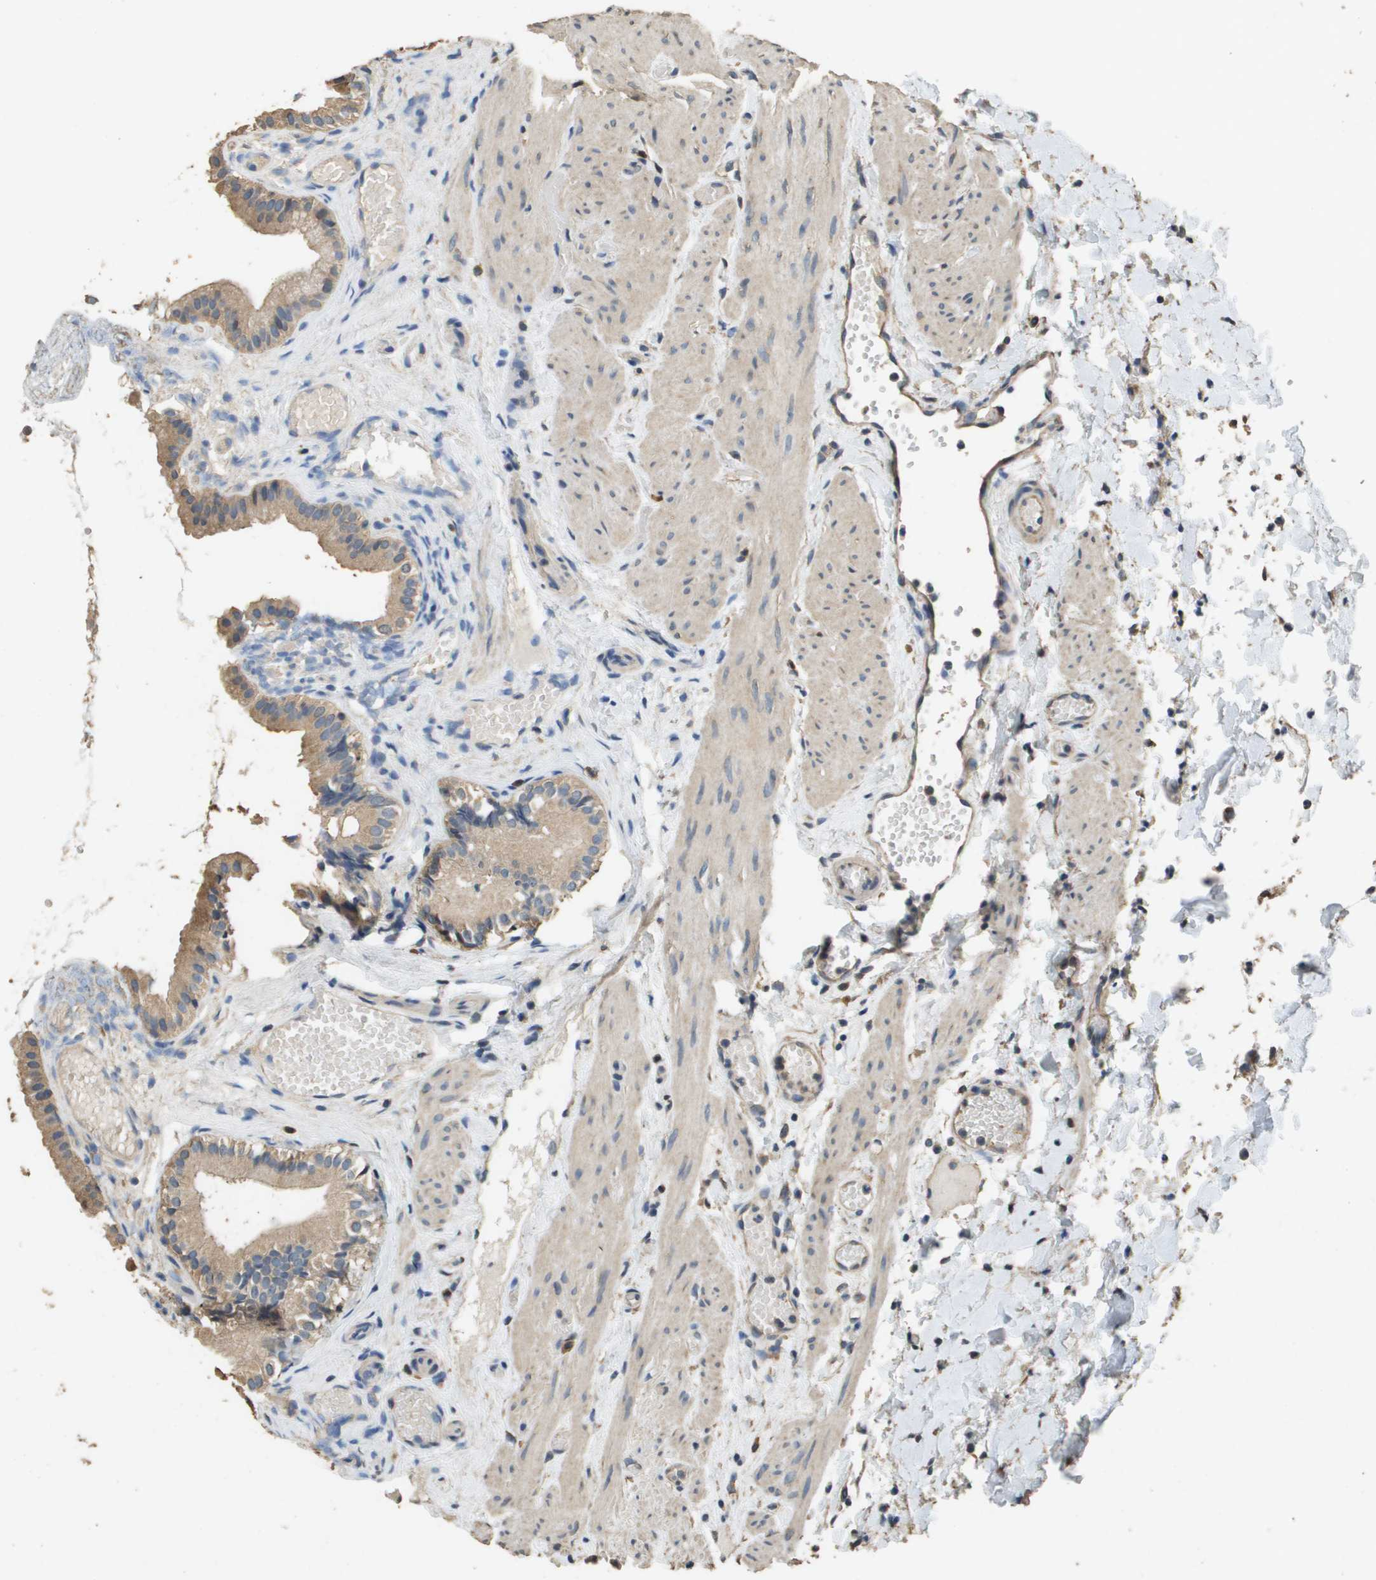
{"staining": {"intensity": "moderate", "quantity": ">75%", "location": "cytoplasmic/membranous"}, "tissue": "gallbladder", "cell_type": "Glandular cells", "image_type": "normal", "snomed": [{"axis": "morphology", "description": "Normal tissue, NOS"}, {"axis": "topography", "description": "Gallbladder"}], "caption": "IHC image of normal gallbladder: human gallbladder stained using IHC displays medium levels of moderate protein expression localized specifically in the cytoplasmic/membranous of glandular cells, appearing as a cytoplasmic/membranous brown color.", "gene": "RAB6B", "patient": {"sex": "female", "age": 26}}